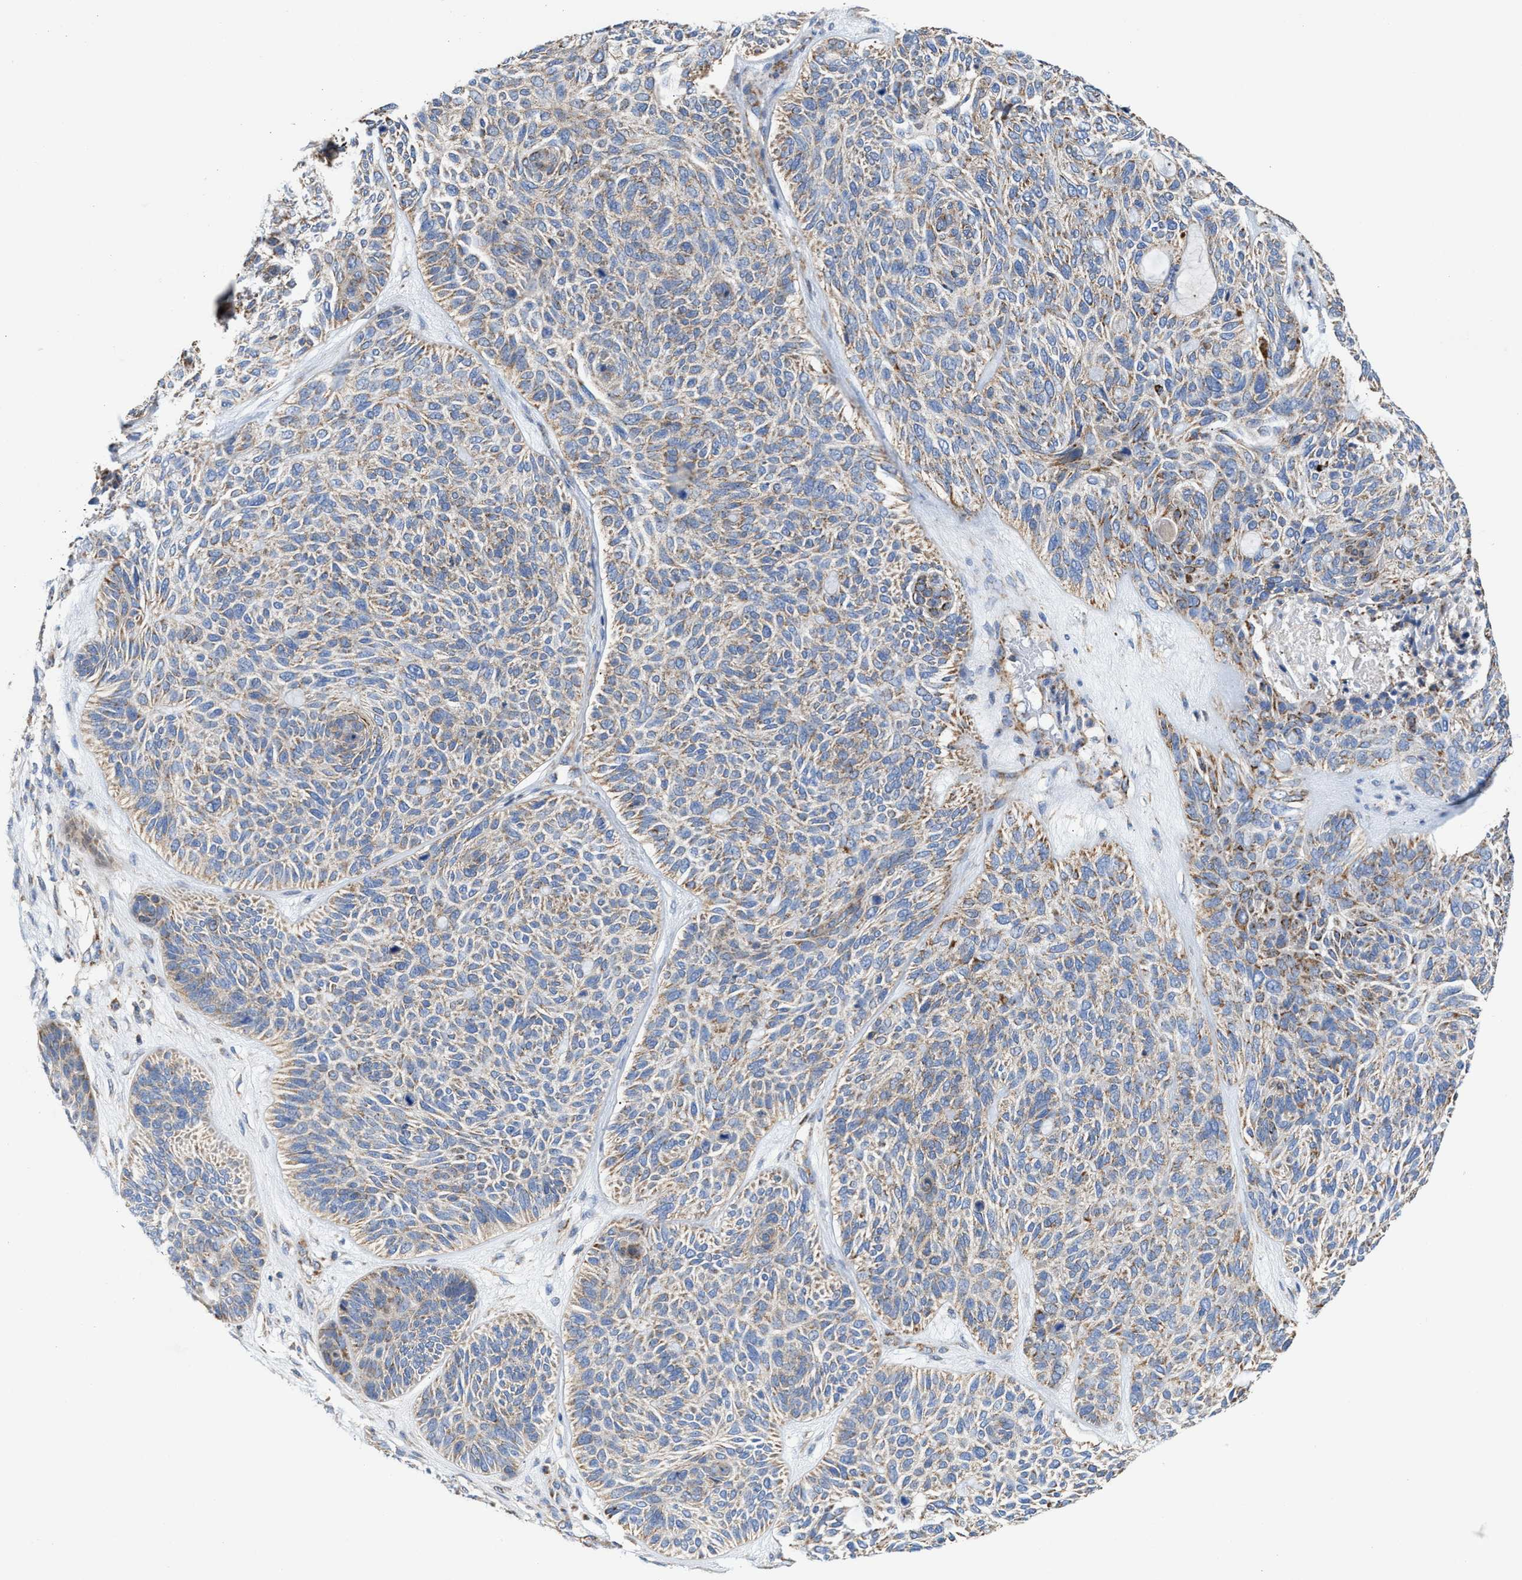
{"staining": {"intensity": "weak", "quantity": "25%-75%", "location": "cytoplasmic/membranous"}, "tissue": "skin cancer", "cell_type": "Tumor cells", "image_type": "cancer", "snomed": [{"axis": "morphology", "description": "Basal cell carcinoma"}, {"axis": "topography", "description": "Skin"}], "caption": "Tumor cells display low levels of weak cytoplasmic/membranous positivity in approximately 25%-75% of cells in skin basal cell carcinoma. The staining was performed using DAB, with brown indicating positive protein expression. Nuclei are stained blue with hematoxylin.", "gene": "MECR", "patient": {"sex": "male", "age": 55}}